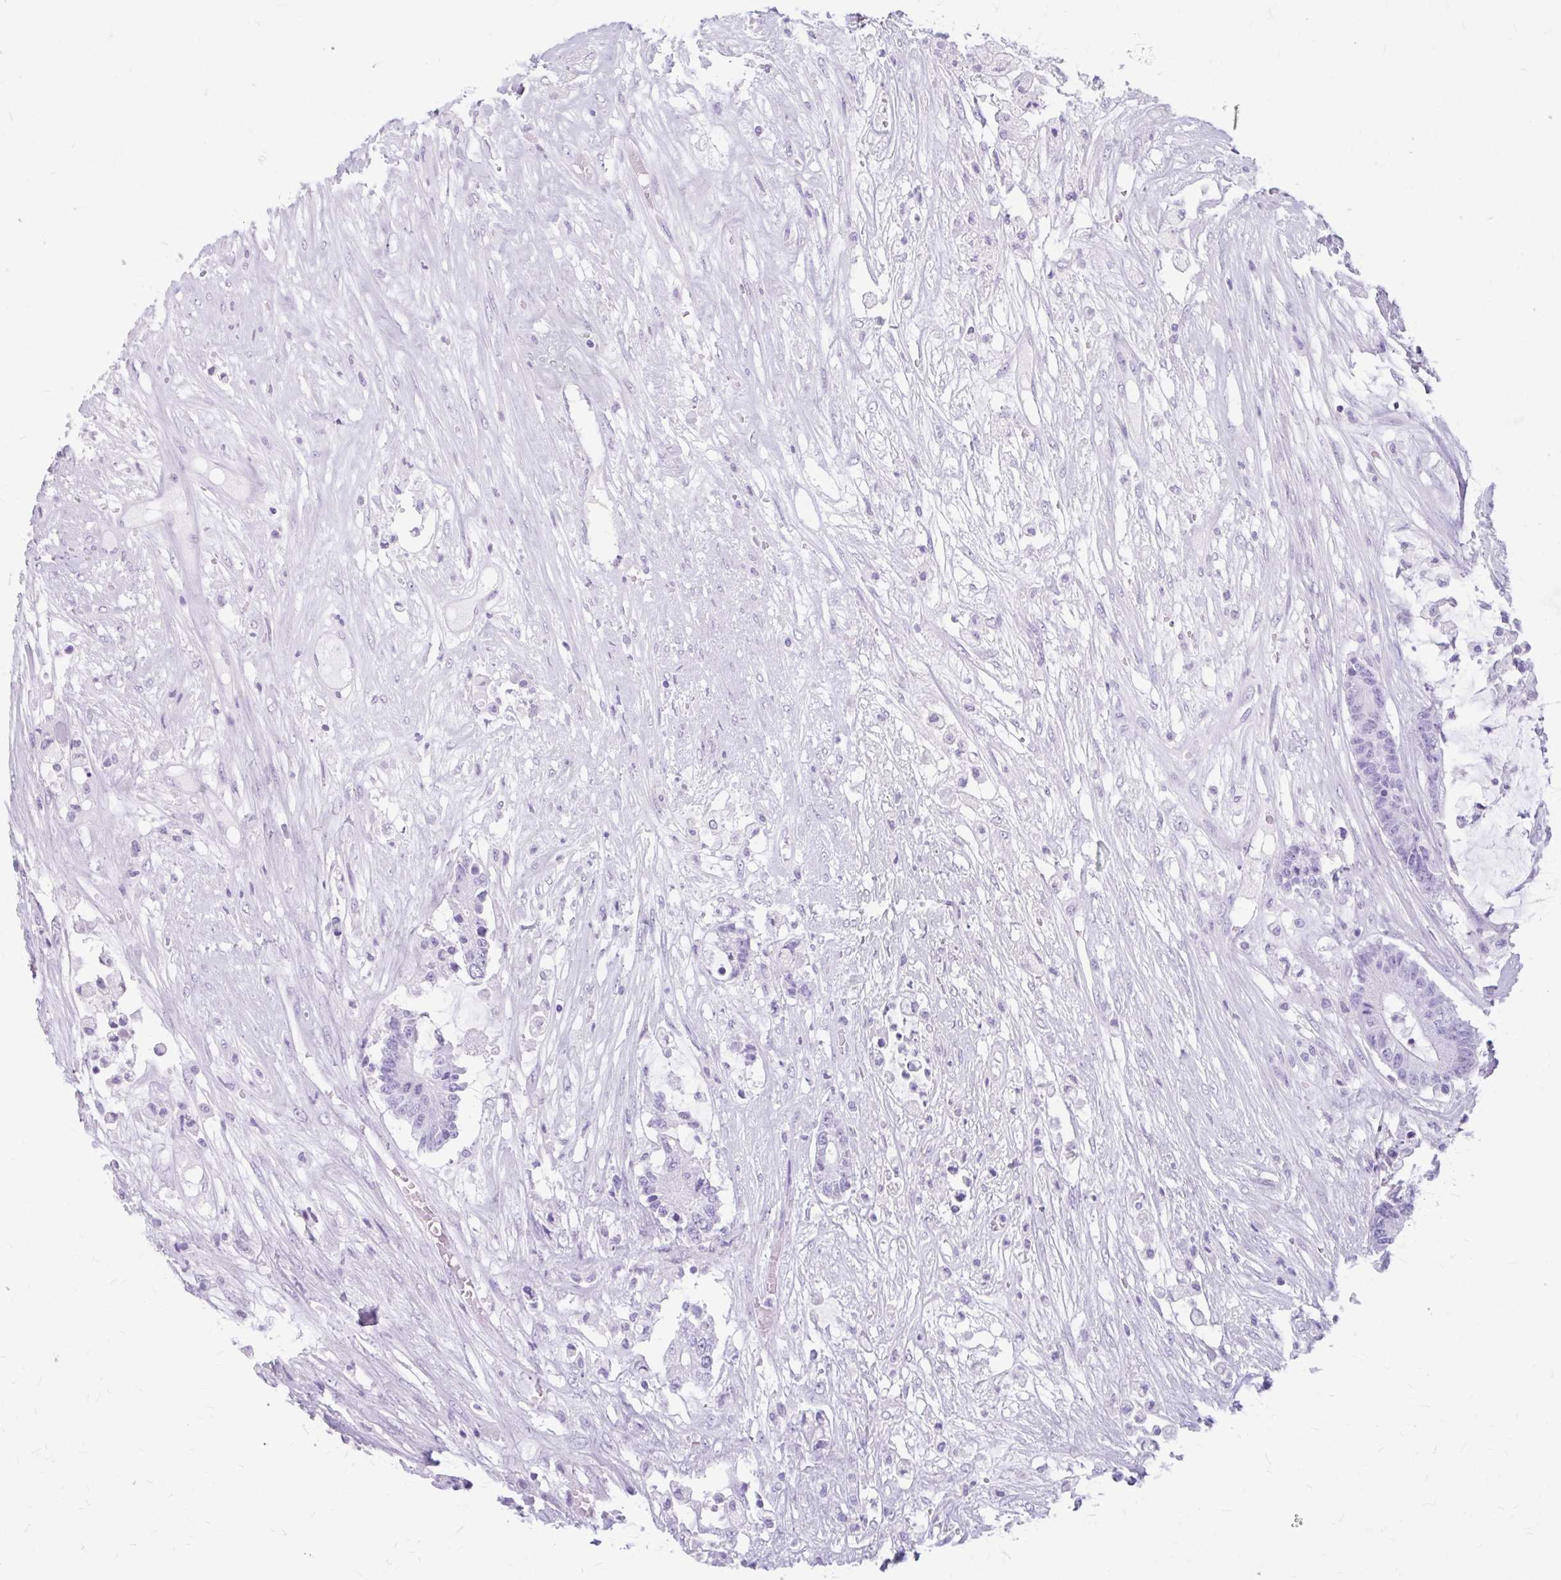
{"staining": {"intensity": "negative", "quantity": "none", "location": "none"}, "tissue": "colorectal cancer", "cell_type": "Tumor cells", "image_type": "cancer", "snomed": [{"axis": "morphology", "description": "Adenocarcinoma, NOS"}, {"axis": "topography", "description": "Colon"}], "caption": "Immunohistochemistry histopathology image of human adenocarcinoma (colorectal) stained for a protein (brown), which demonstrates no staining in tumor cells.", "gene": "KLHDC7A", "patient": {"sex": "female", "age": 84}}